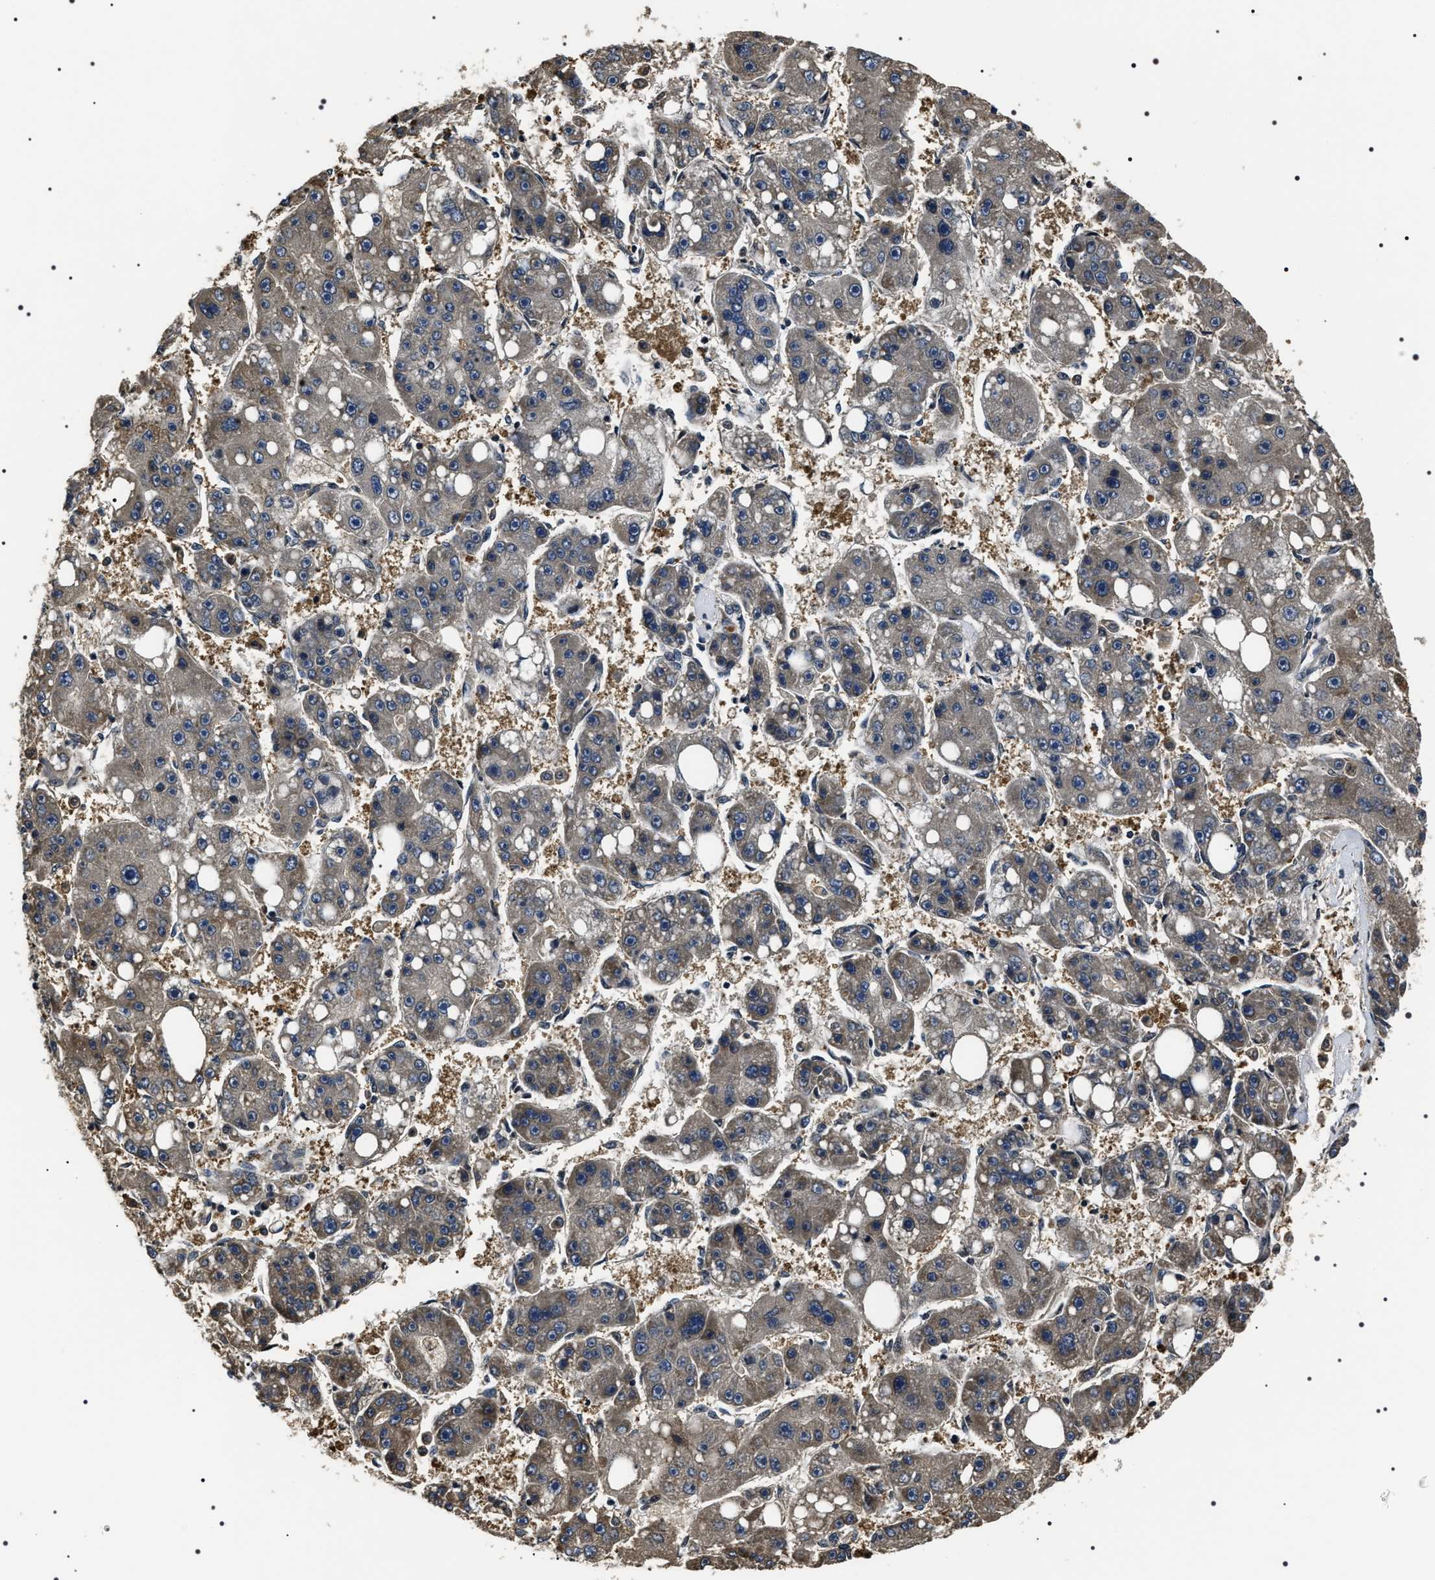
{"staining": {"intensity": "weak", "quantity": "<25%", "location": "cytoplasmic/membranous"}, "tissue": "liver cancer", "cell_type": "Tumor cells", "image_type": "cancer", "snomed": [{"axis": "morphology", "description": "Carcinoma, Hepatocellular, NOS"}, {"axis": "topography", "description": "Liver"}], "caption": "High power microscopy micrograph of an immunohistochemistry micrograph of liver cancer (hepatocellular carcinoma), revealing no significant staining in tumor cells.", "gene": "ARHGAP22", "patient": {"sex": "female", "age": 61}}